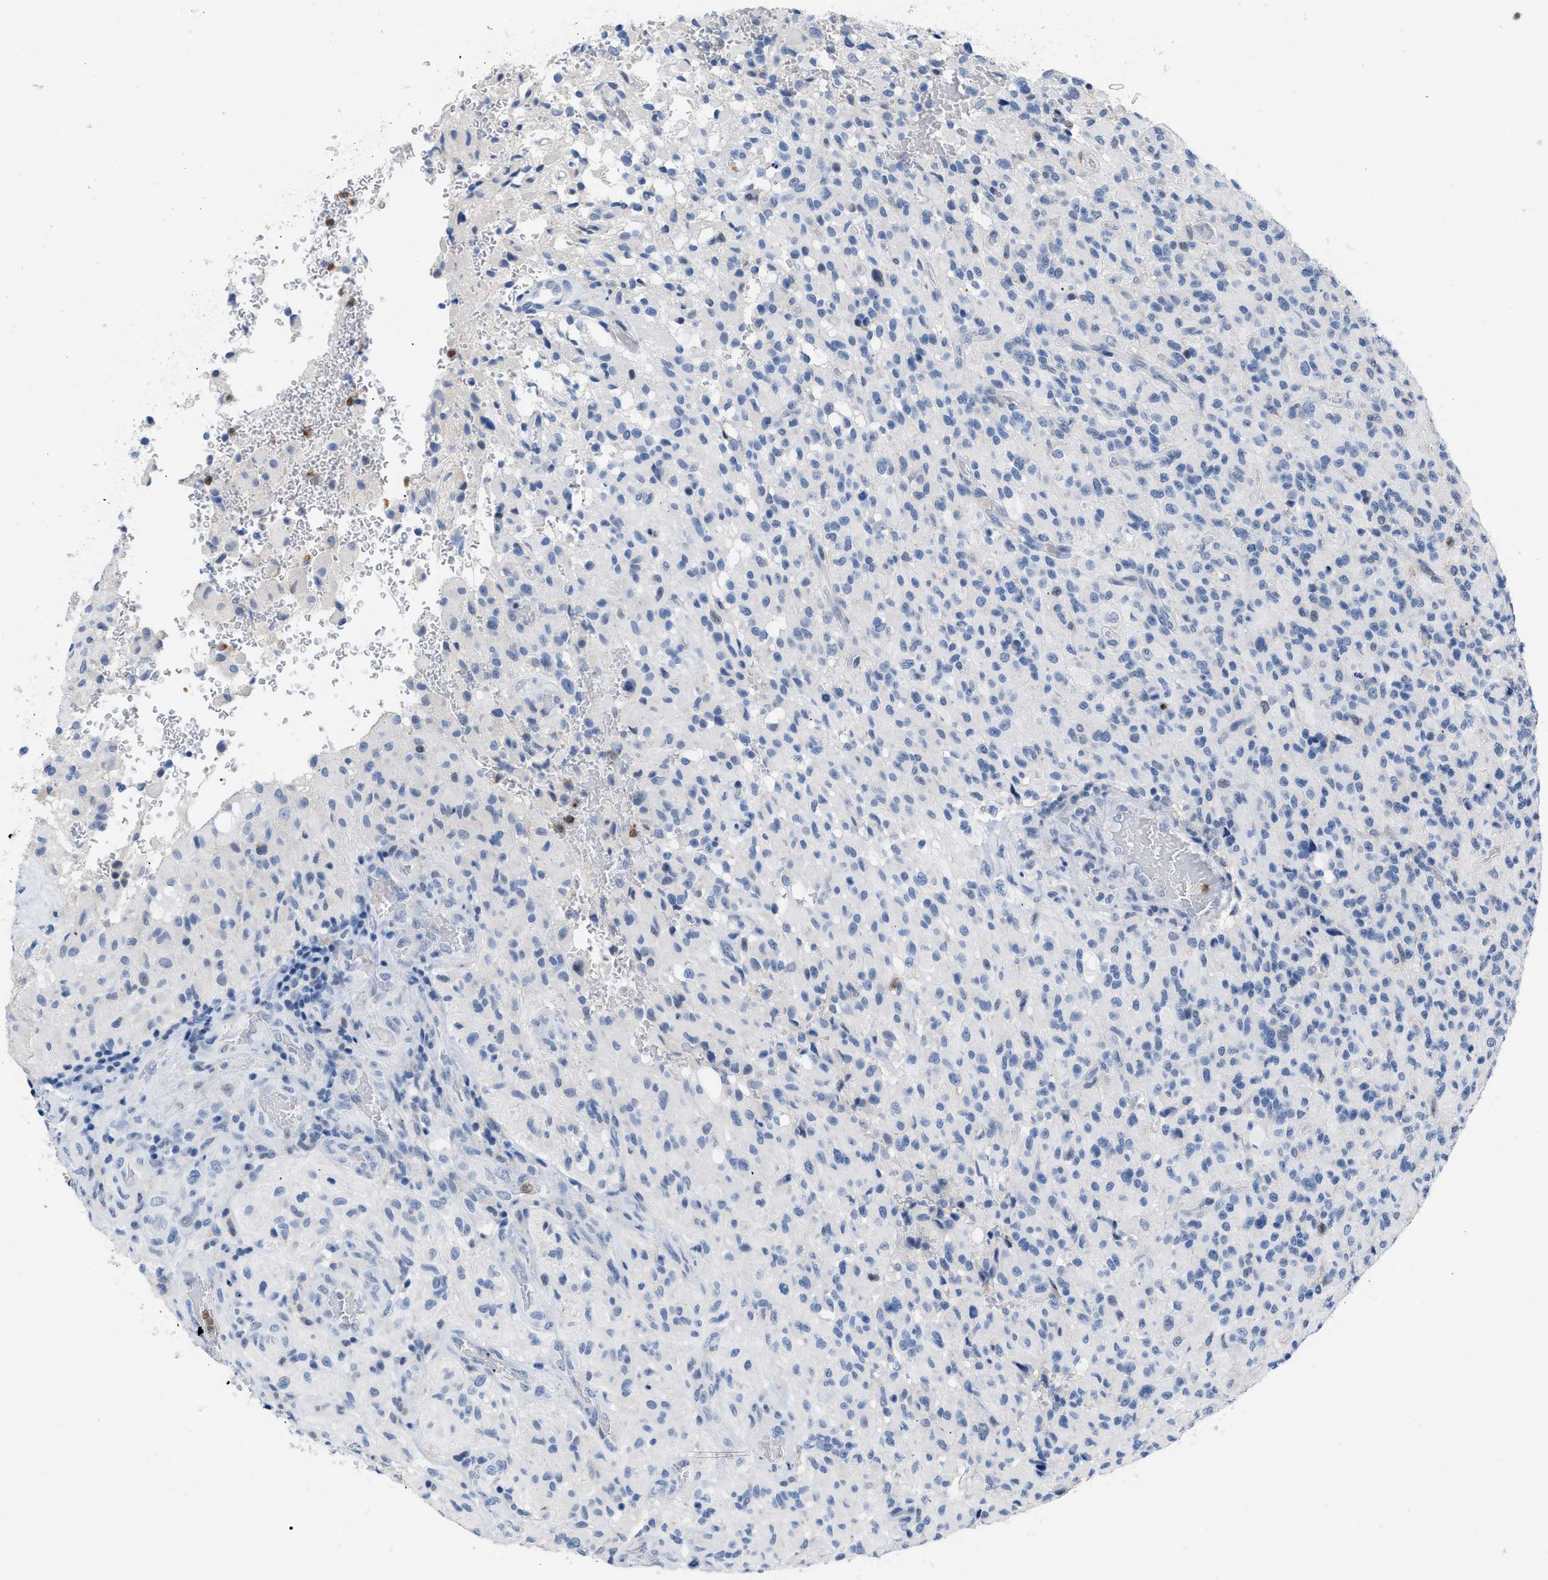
{"staining": {"intensity": "negative", "quantity": "none", "location": "none"}, "tissue": "glioma", "cell_type": "Tumor cells", "image_type": "cancer", "snomed": [{"axis": "morphology", "description": "Glioma, malignant, High grade"}, {"axis": "topography", "description": "Brain"}], "caption": "Immunohistochemical staining of malignant glioma (high-grade) displays no significant staining in tumor cells. (Brightfield microscopy of DAB (3,3'-diaminobenzidine) immunohistochemistry (IHC) at high magnification).", "gene": "BOLL", "patient": {"sex": "male", "age": 71}}